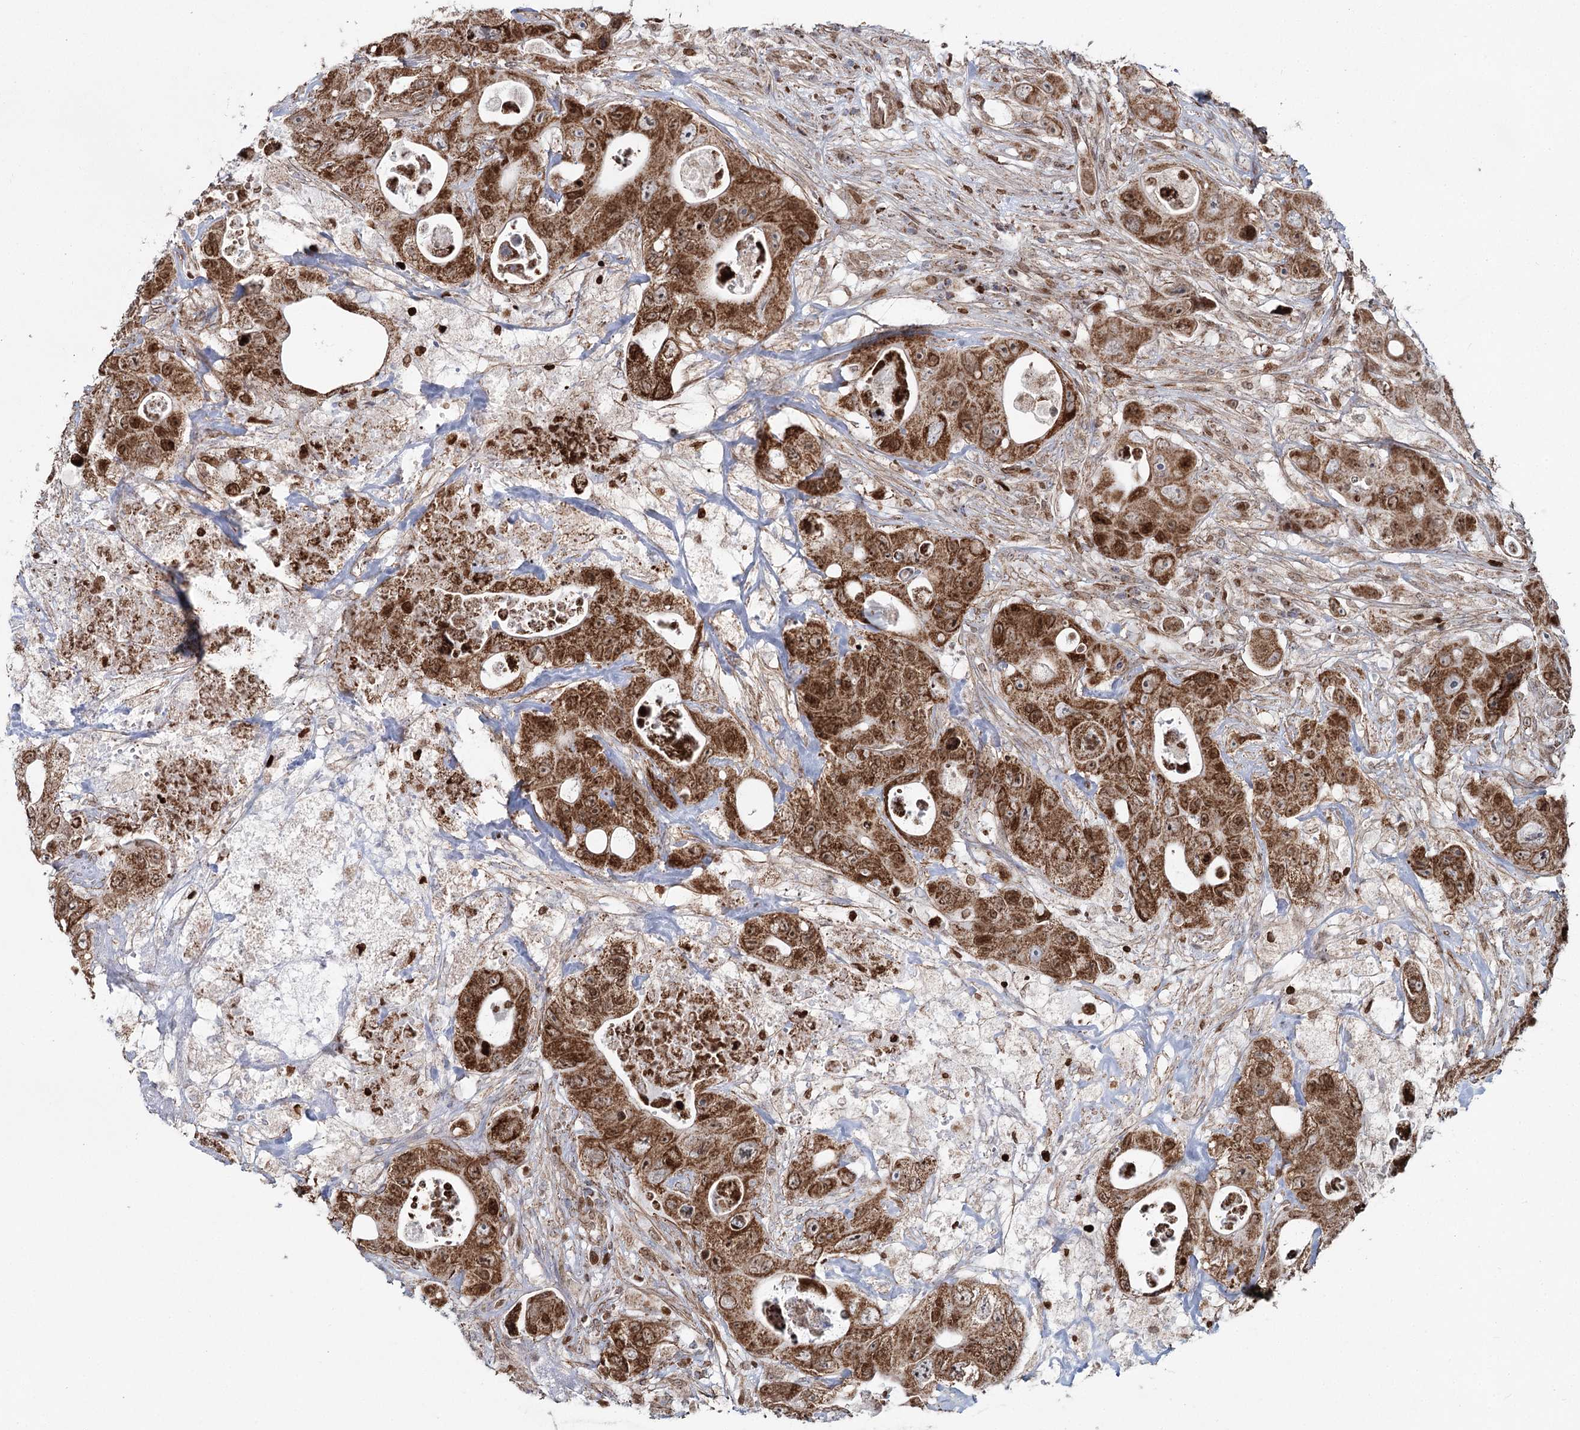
{"staining": {"intensity": "strong", "quantity": ">75%", "location": "cytoplasmic/membranous,nuclear"}, "tissue": "colorectal cancer", "cell_type": "Tumor cells", "image_type": "cancer", "snomed": [{"axis": "morphology", "description": "Adenocarcinoma, NOS"}, {"axis": "topography", "description": "Colon"}], "caption": "Brown immunohistochemical staining in adenocarcinoma (colorectal) demonstrates strong cytoplasmic/membranous and nuclear expression in about >75% of tumor cells.", "gene": "PDHX", "patient": {"sex": "female", "age": 46}}